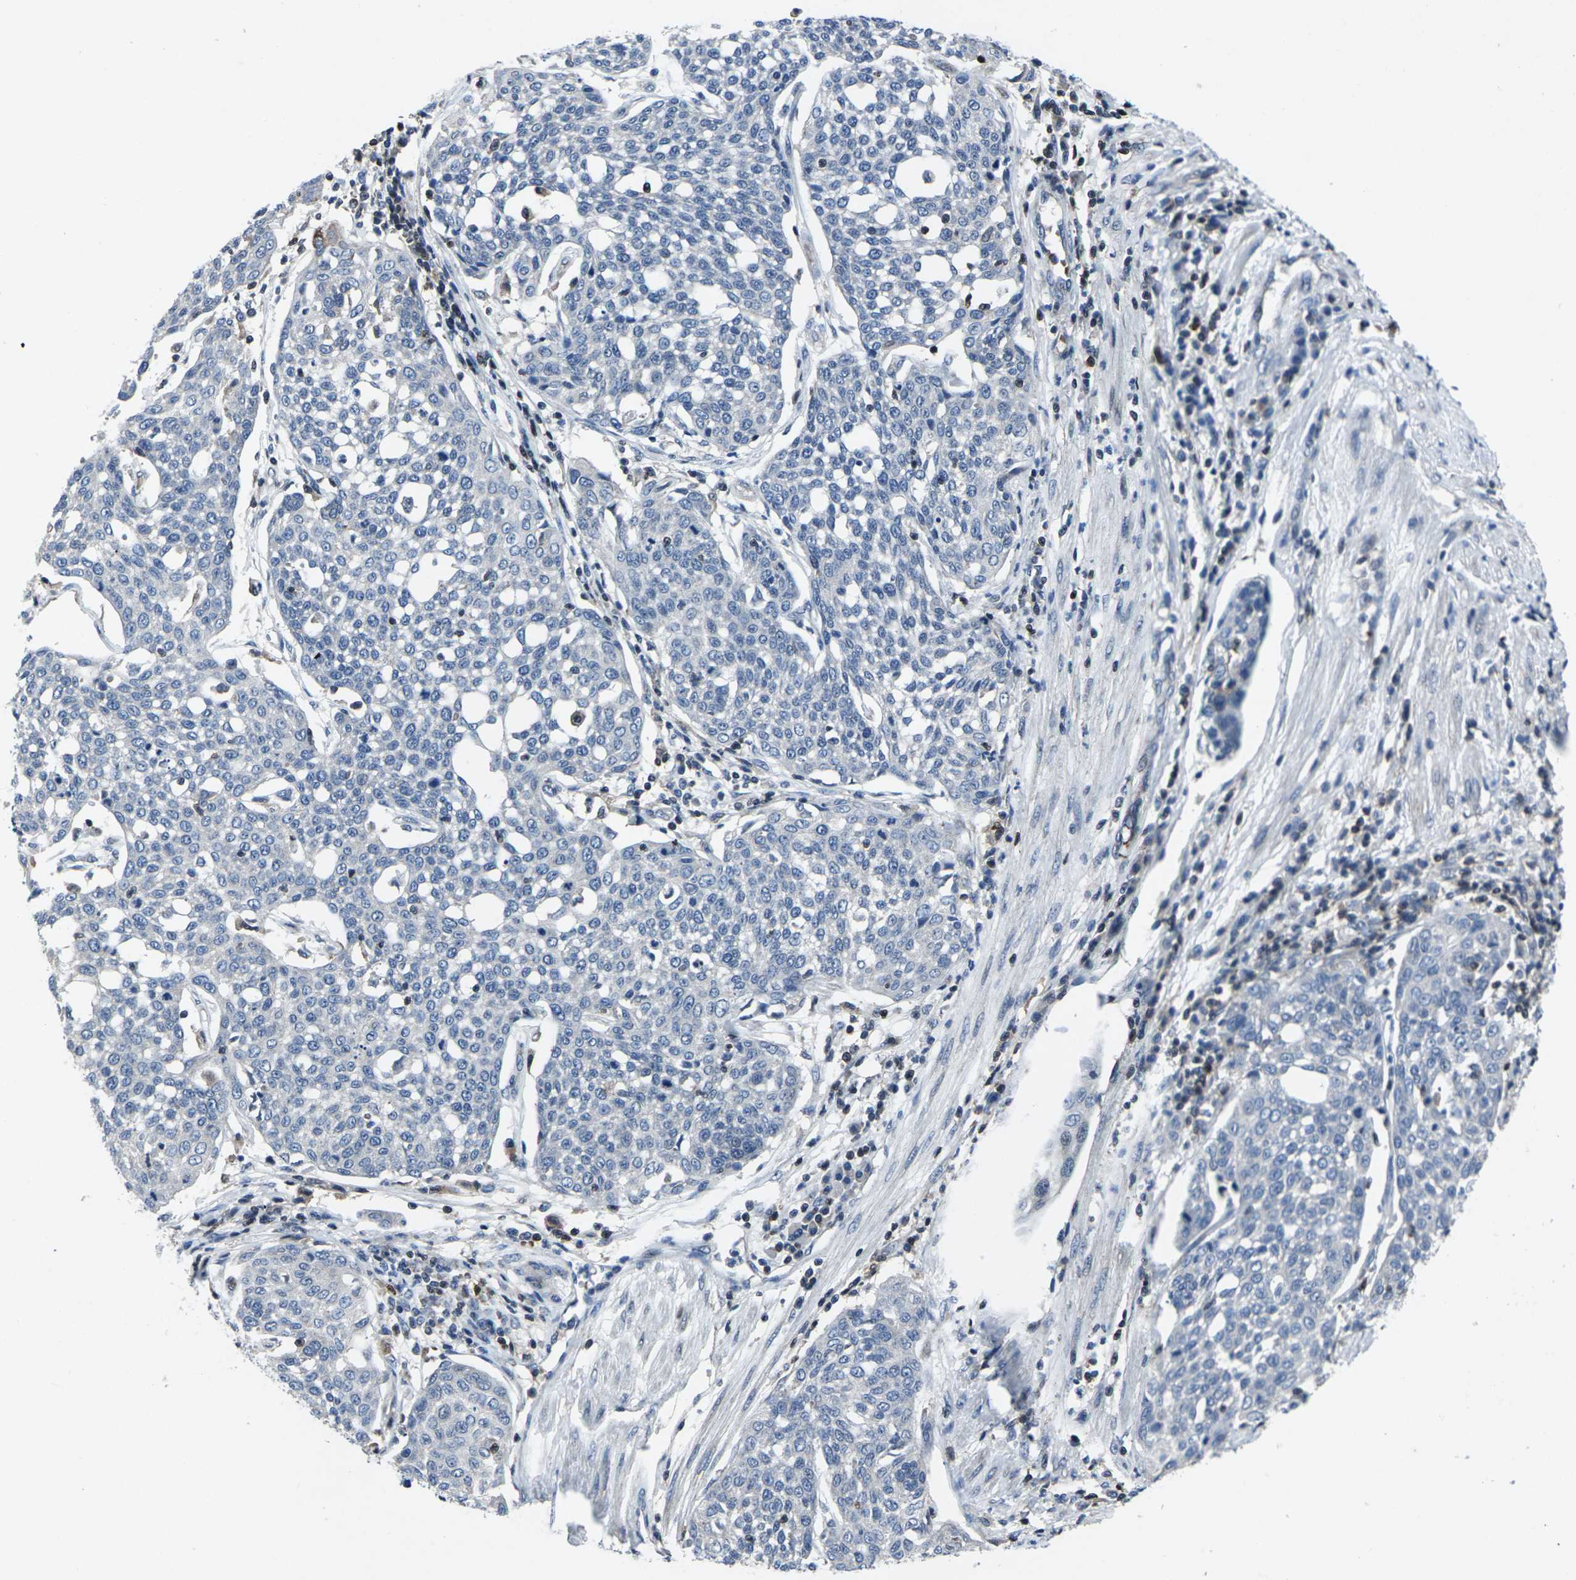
{"staining": {"intensity": "negative", "quantity": "none", "location": "none"}, "tissue": "cervical cancer", "cell_type": "Tumor cells", "image_type": "cancer", "snomed": [{"axis": "morphology", "description": "Squamous cell carcinoma, NOS"}, {"axis": "topography", "description": "Cervix"}], "caption": "Cervical cancer (squamous cell carcinoma) was stained to show a protein in brown. There is no significant staining in tumor cells.", "gene": "STAT4", "patient": {"sex": "female", "age": 34}}